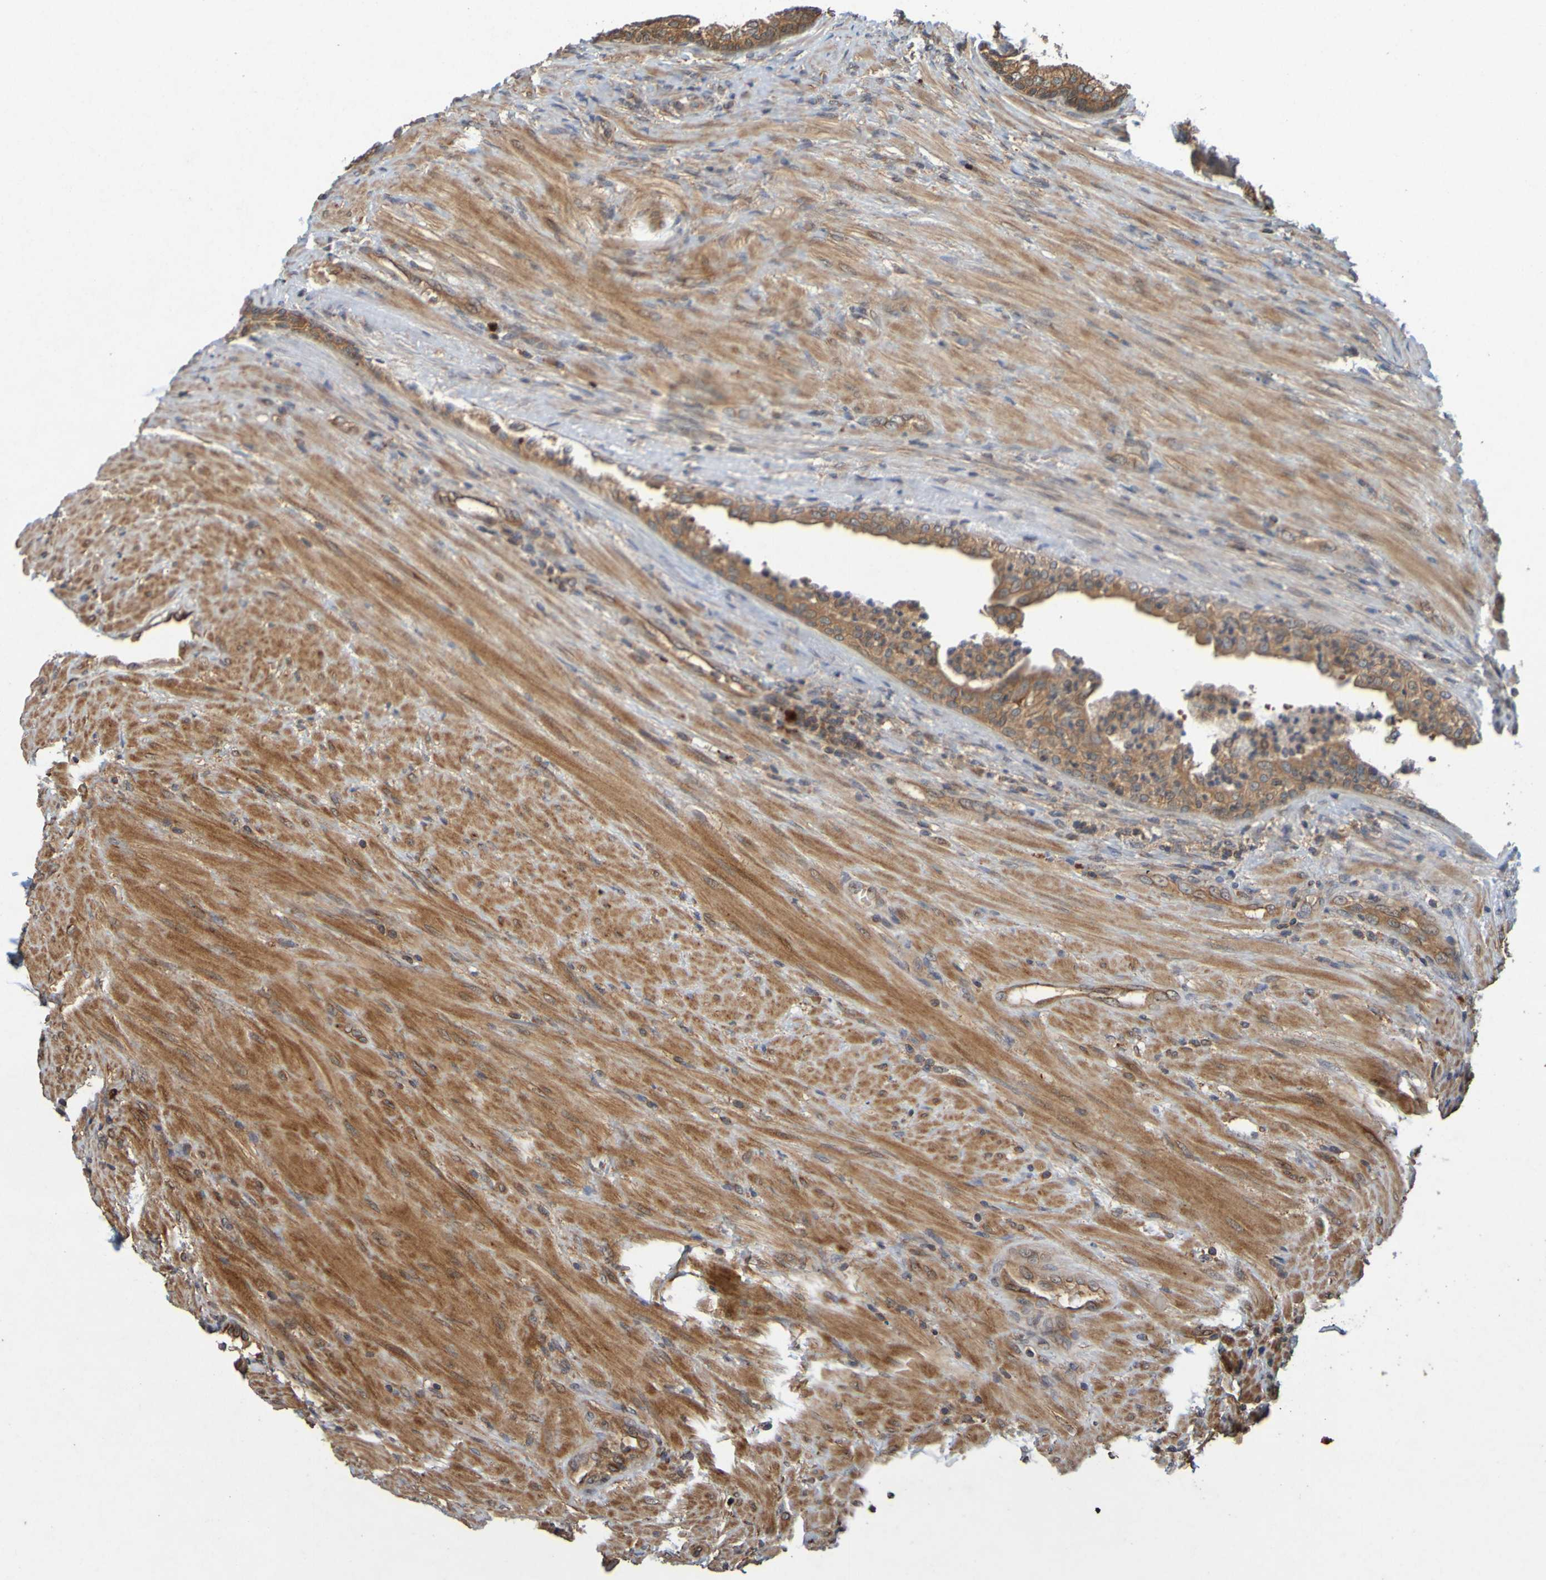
{"staining": {"intensity": "moderate", "quantity": ">75%", "location": "cytoplasmic/membranous"}, "tissue": "prostate", "cell_type": "Glandular cells", "image_type": "normal", "snomed": [{"axis": "morphology", "description": "Normal tissue, NOS"}, {"axis": "topography", "description": "Prostate"}], "caption": "Immunohistochemical staining of unremarkable prostate displays moderate cytoplasmic/membranous protein expression in about >75% of glandular cells.", "gene": "OCRL", "patient": {"sex": "male", "age": 76}}